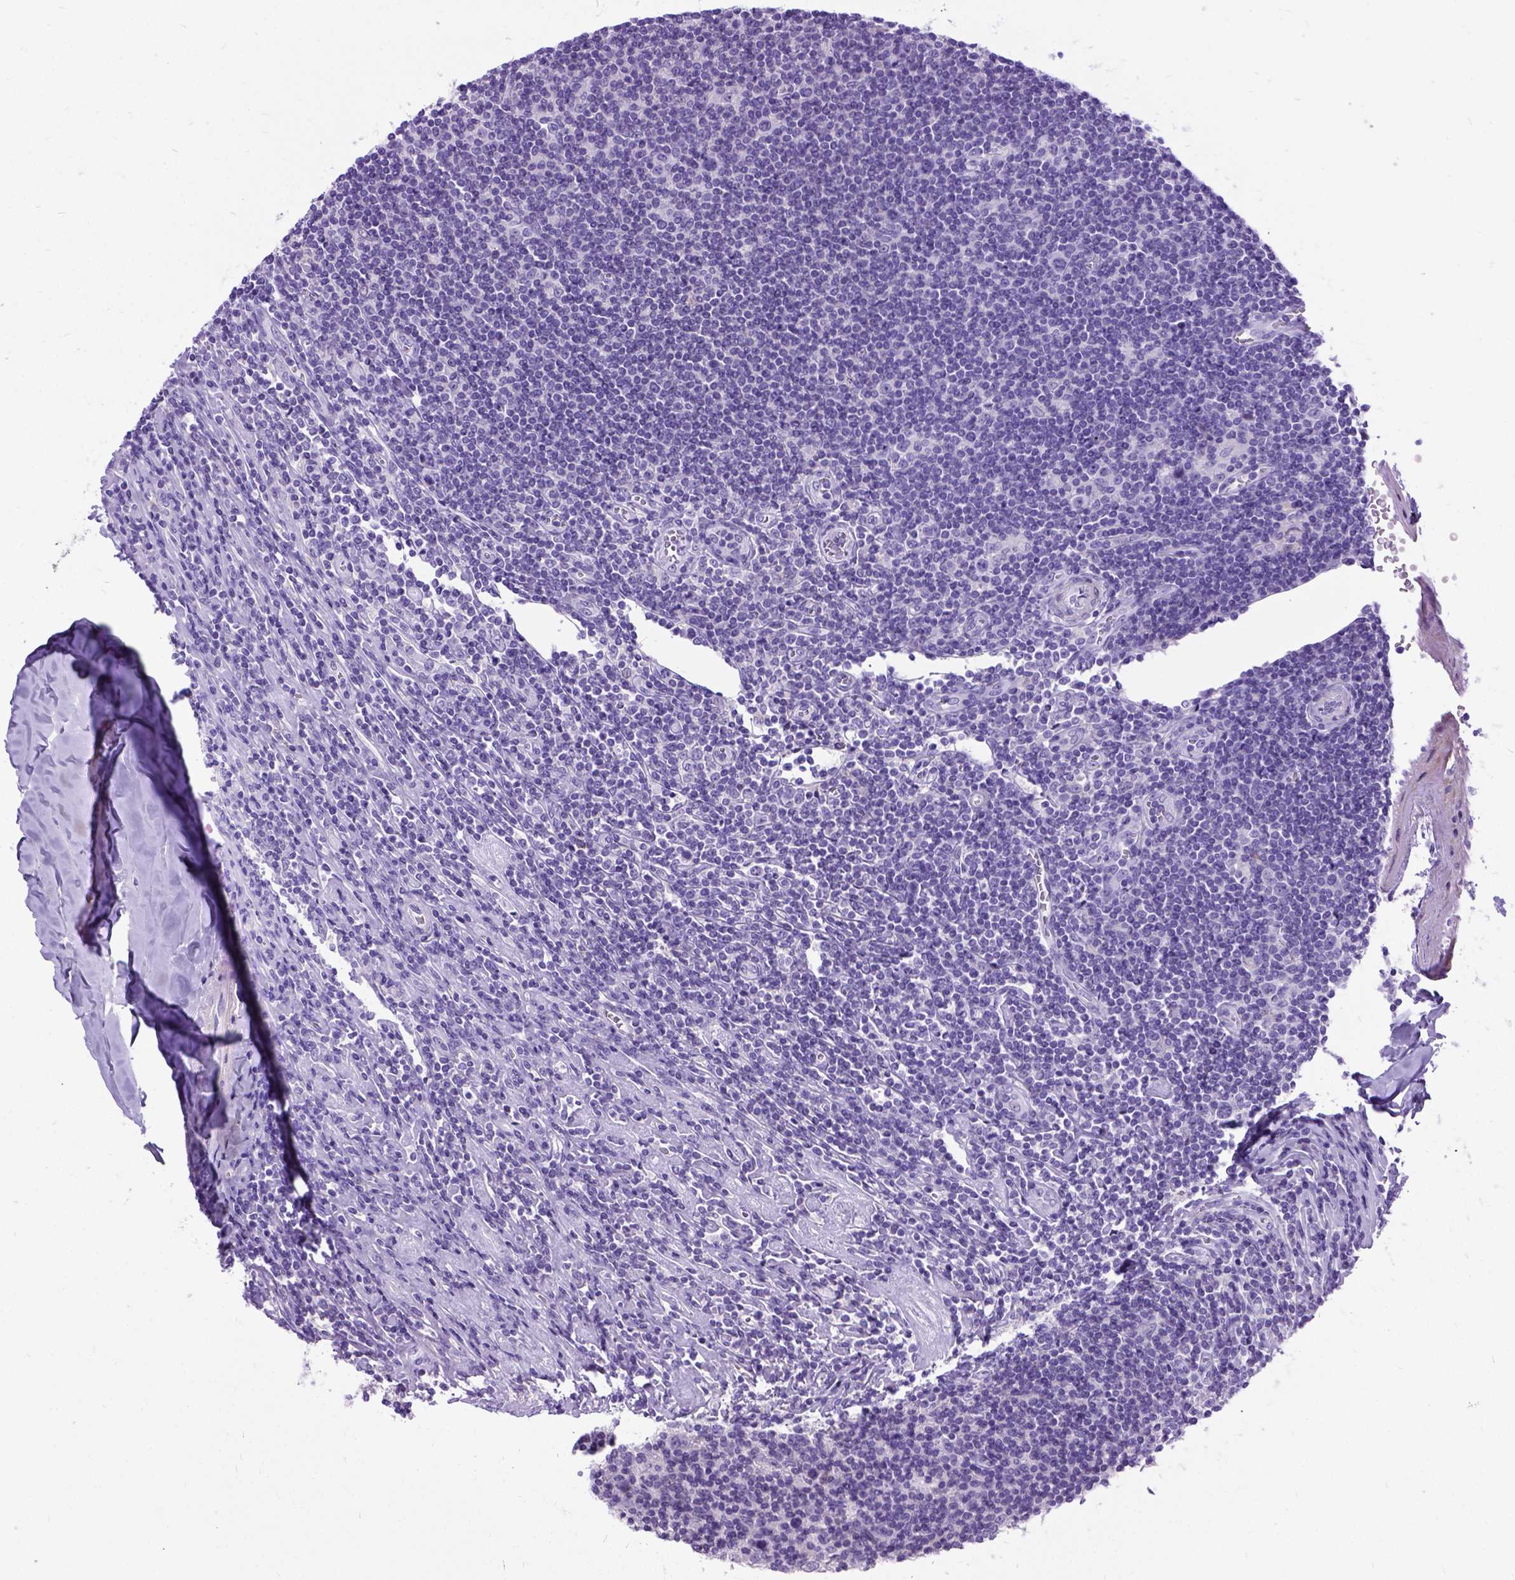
{"staining": {"intensity": "negative", "quantity": "none", "location": "none"}, "tissue": "lymphoma", "cell_type": "Tumor cells", "image_type": "cancer", "snomed": [{"axis": "morphology", "description": "Hodgkin's disease, NOS"}, {"axis": "topography", "description": "Lymph node"}], "caption": "Tumor cells show no significant positivity in Hodgkin's disease. (IHC, brightfield microscopy, high magnification).", "gene": "PRG2", "patient": {"sex": "male", "age": 40}}